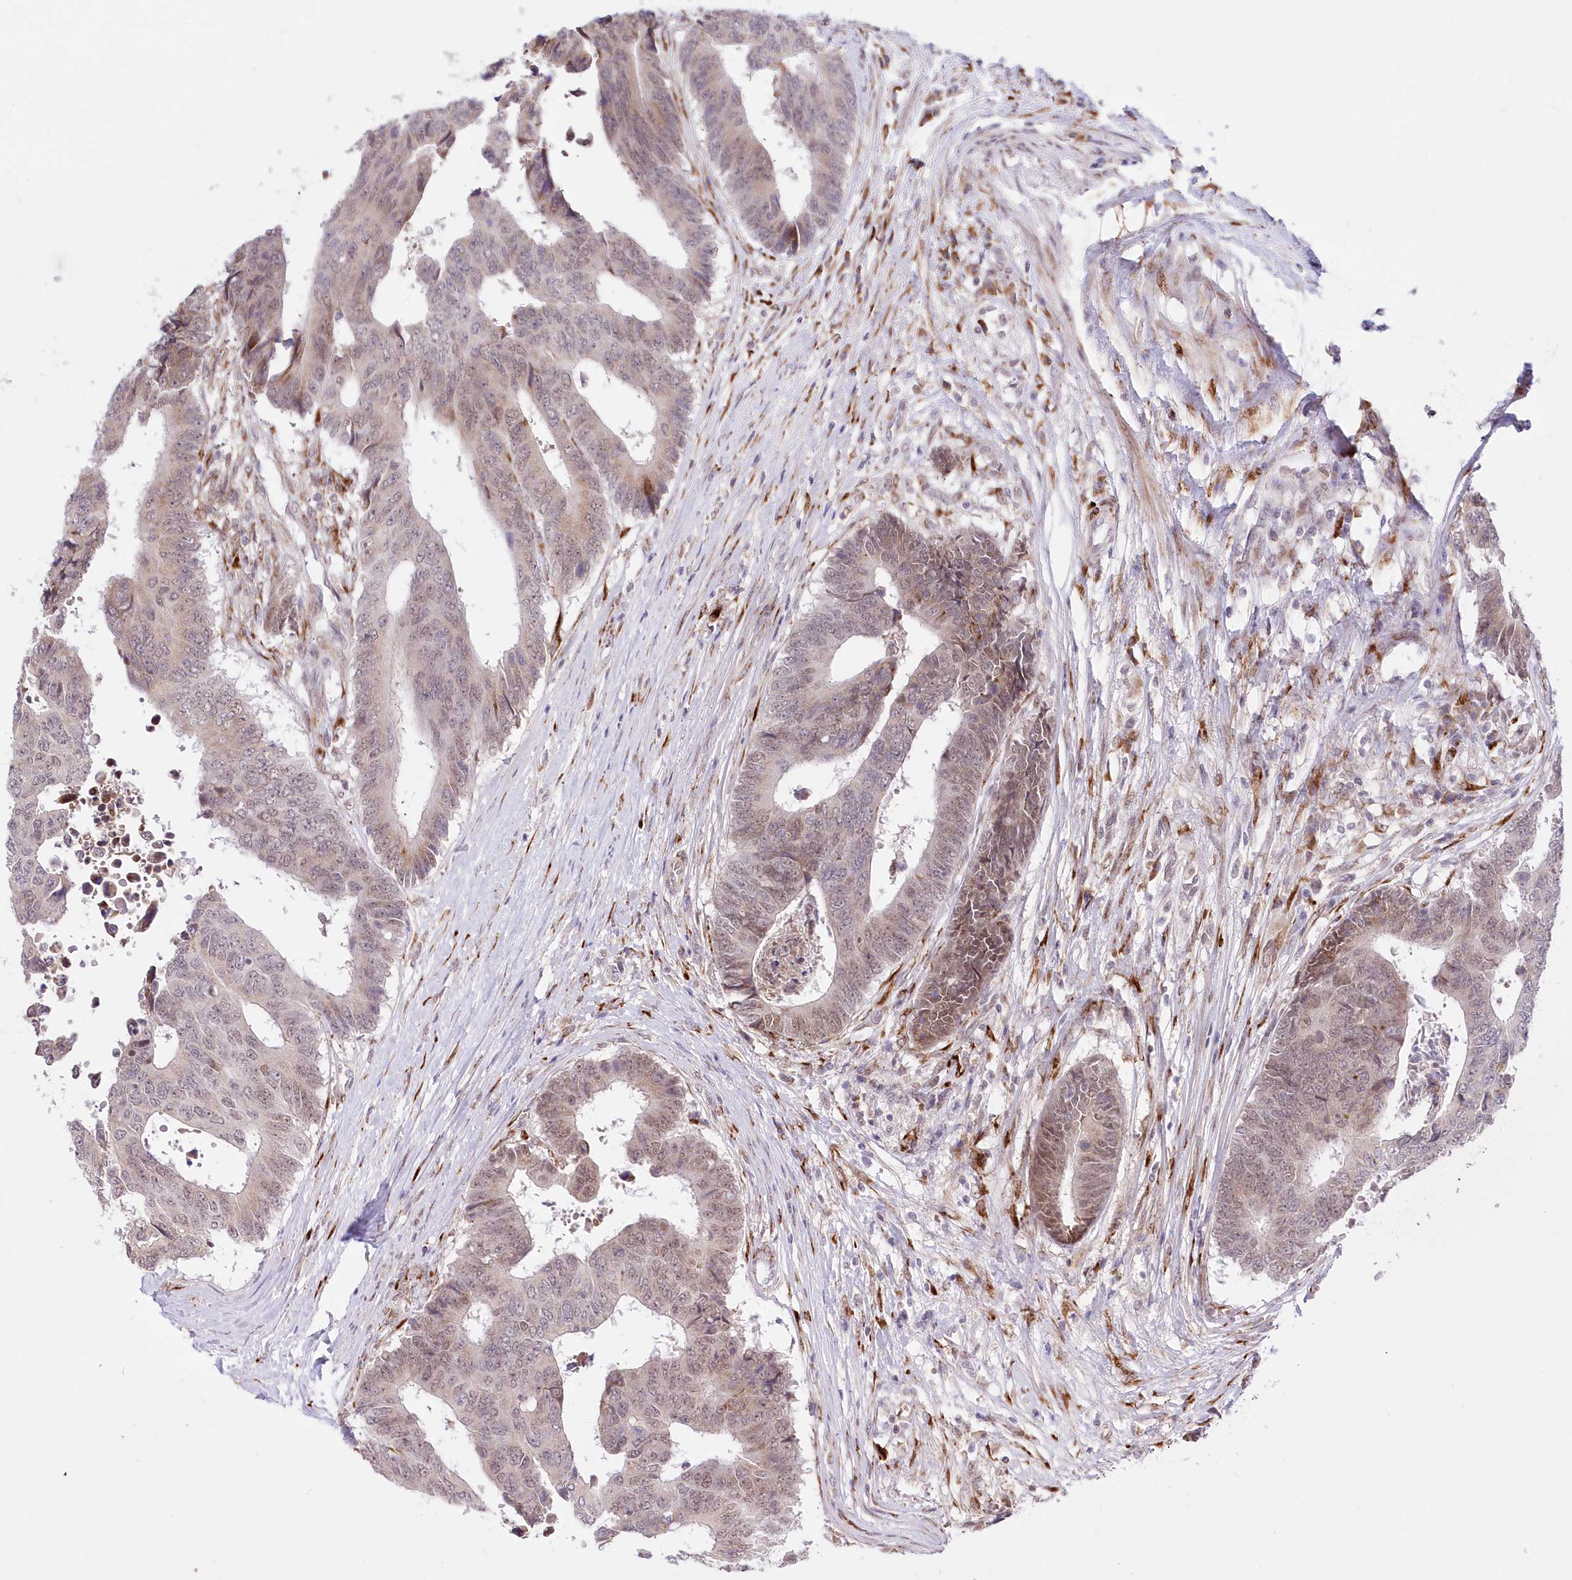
{"staining": {"intensity": "weak", "quantity": "<25%", "location": "cytoplasmic/membranous,nuclear"}, "tissue": "colorectal cancer", "cell_type": "Tumor cells", "image_type": "cancer", "snomed": [{"axis": "morphology", "description": "Adenocarcinoma, NOS"}, {"axis": "topography", "description": "Rectum"}], "caption": "High power microscopy photomicrograph of an immunohistochemistry (IHC) micrograph of colorectal cancer, revealing no significant expression in tumor cells. Nuclei are stained in blue.", "gene": "LDB1", "patient": {"sex": "male", "age": 84}}